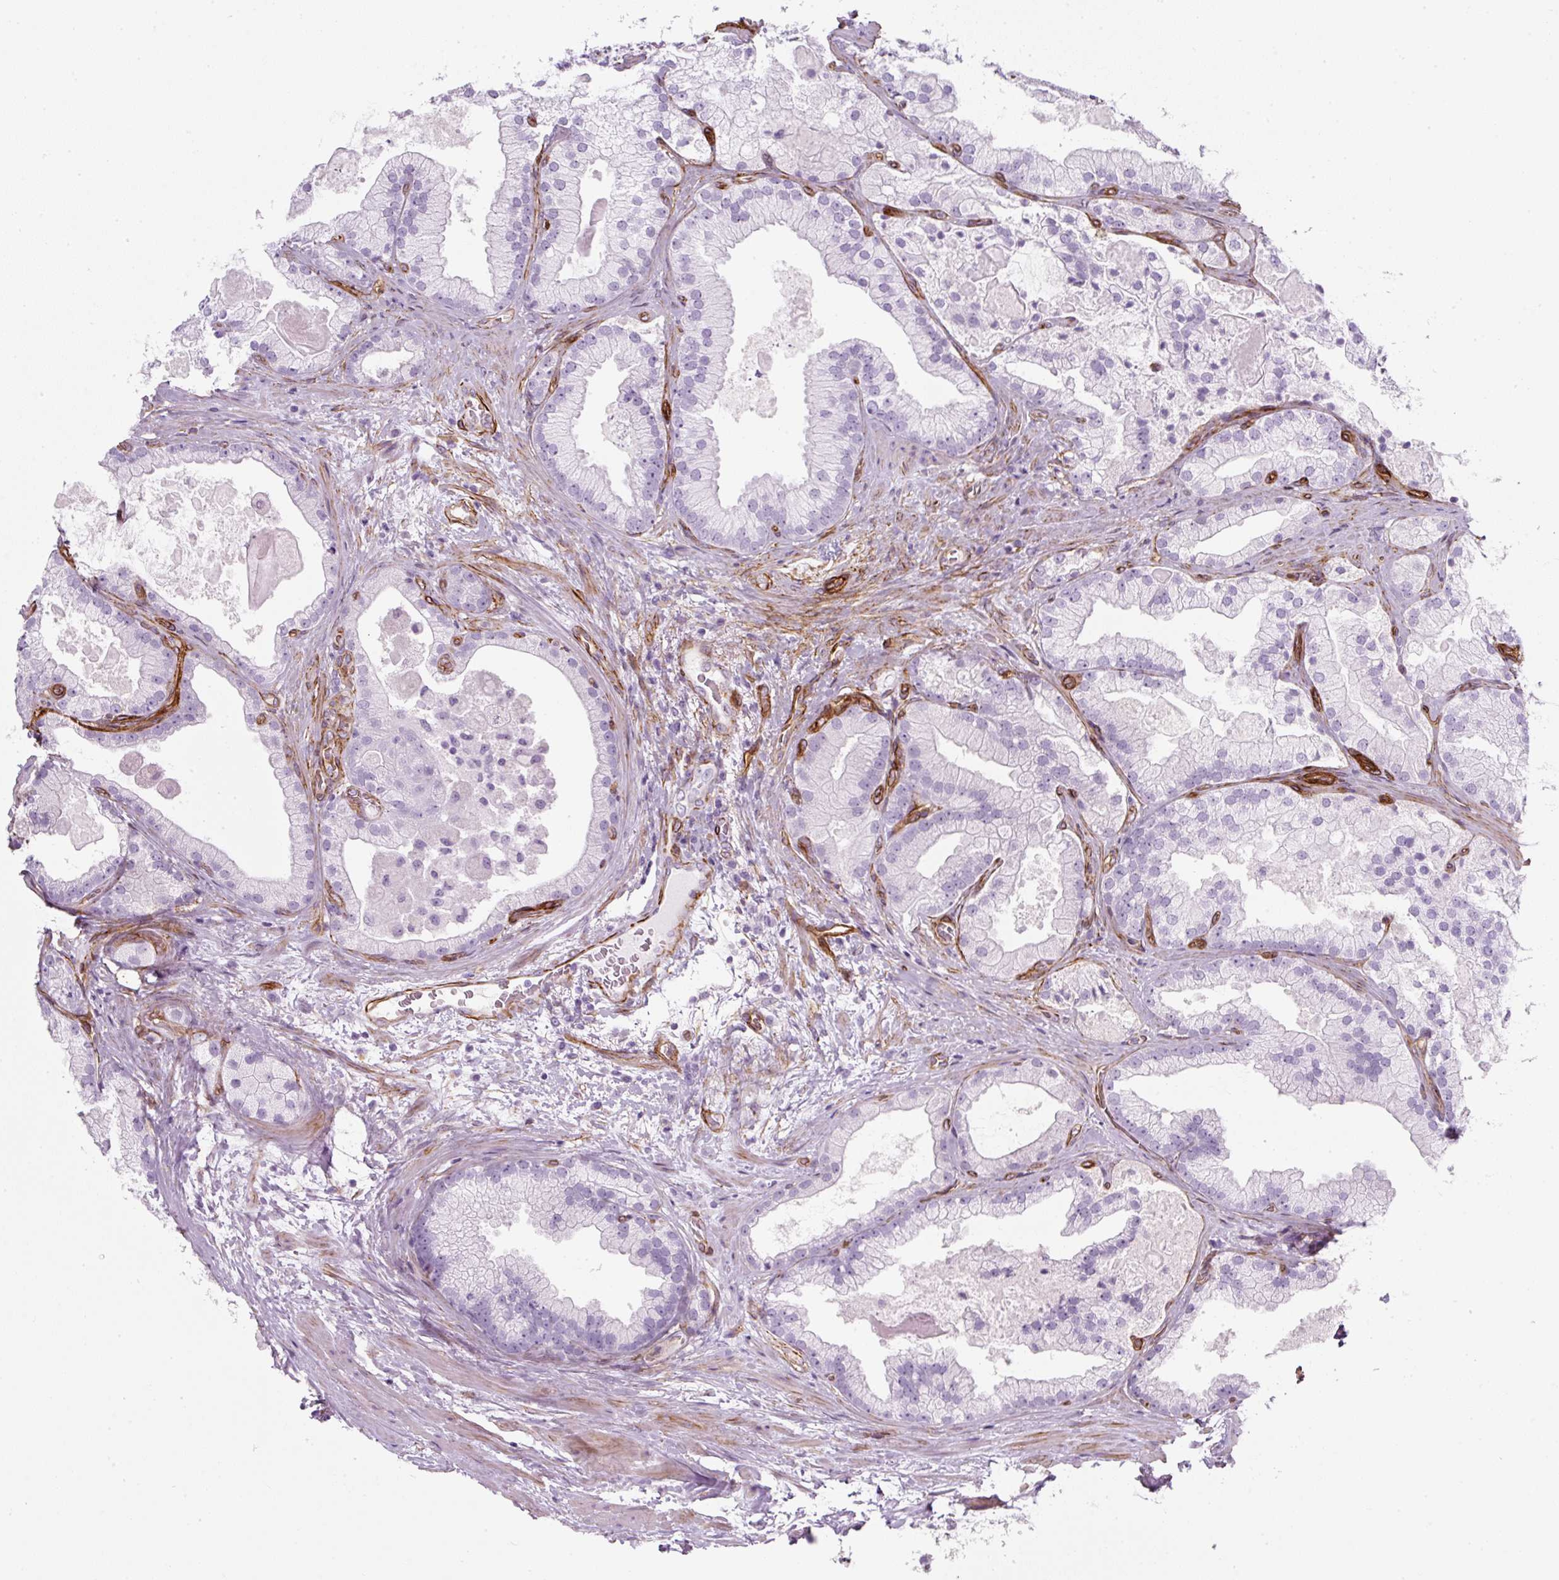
{"staining": {"intensity": "negative", "quantity": "none", "location": "none"}, "tissue": "prostate cancer", "cell_type": "Tumor cells", "image_type": "cancer", "snomed": [{"axis": "morphology", "description": "Adenocarcinoma, High grade"}, {"axis": "topography", "description": "Prostate"}], "caption": "This is an immunohistochemistry (IHC) photomicrograph of human prostate cancer (adenocarcinoma (high-grade)). There is no positivity in tumor cells.", "gene": "CAVIN3", "patient": {"sex": "male", "age": 68}}